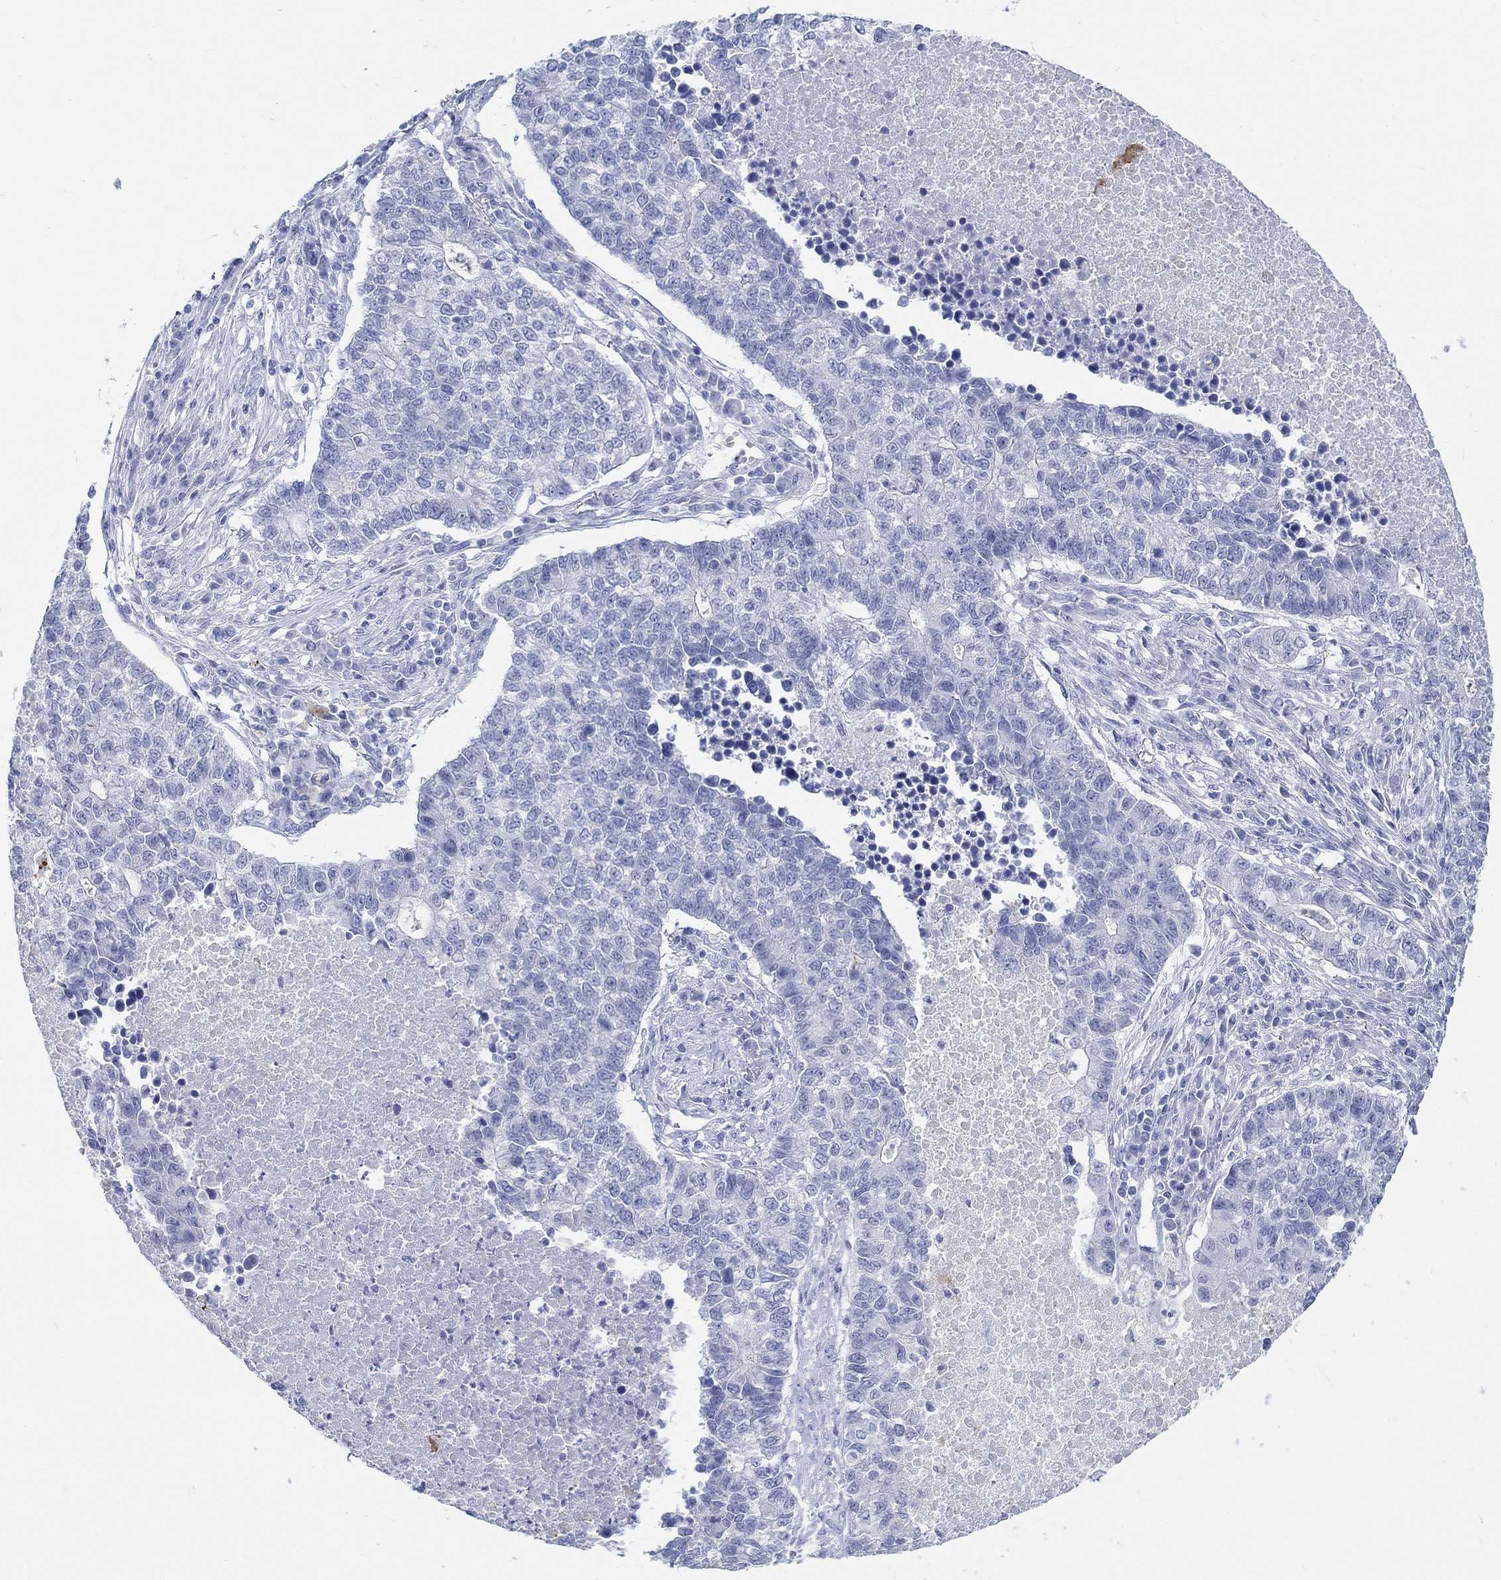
{"staining": {"intensity": "negative", "quantity": "none", "location": "none"}, "tissue": "lung cancer", "cell_type": "Tumor cells", "image_type": "cancer", "snomed": [{"axis": "morphology", "description": "Adenocarcinoma, NOS"}, {"axis": "topography", "description": "Lung"}], "caption": "This is an IHC micrograph of human lung cancer (adenocarcinoma). There is no staining in tumor cells.", "gene": "GRIA3", "patient": {"sex": "male", "age": 57}}